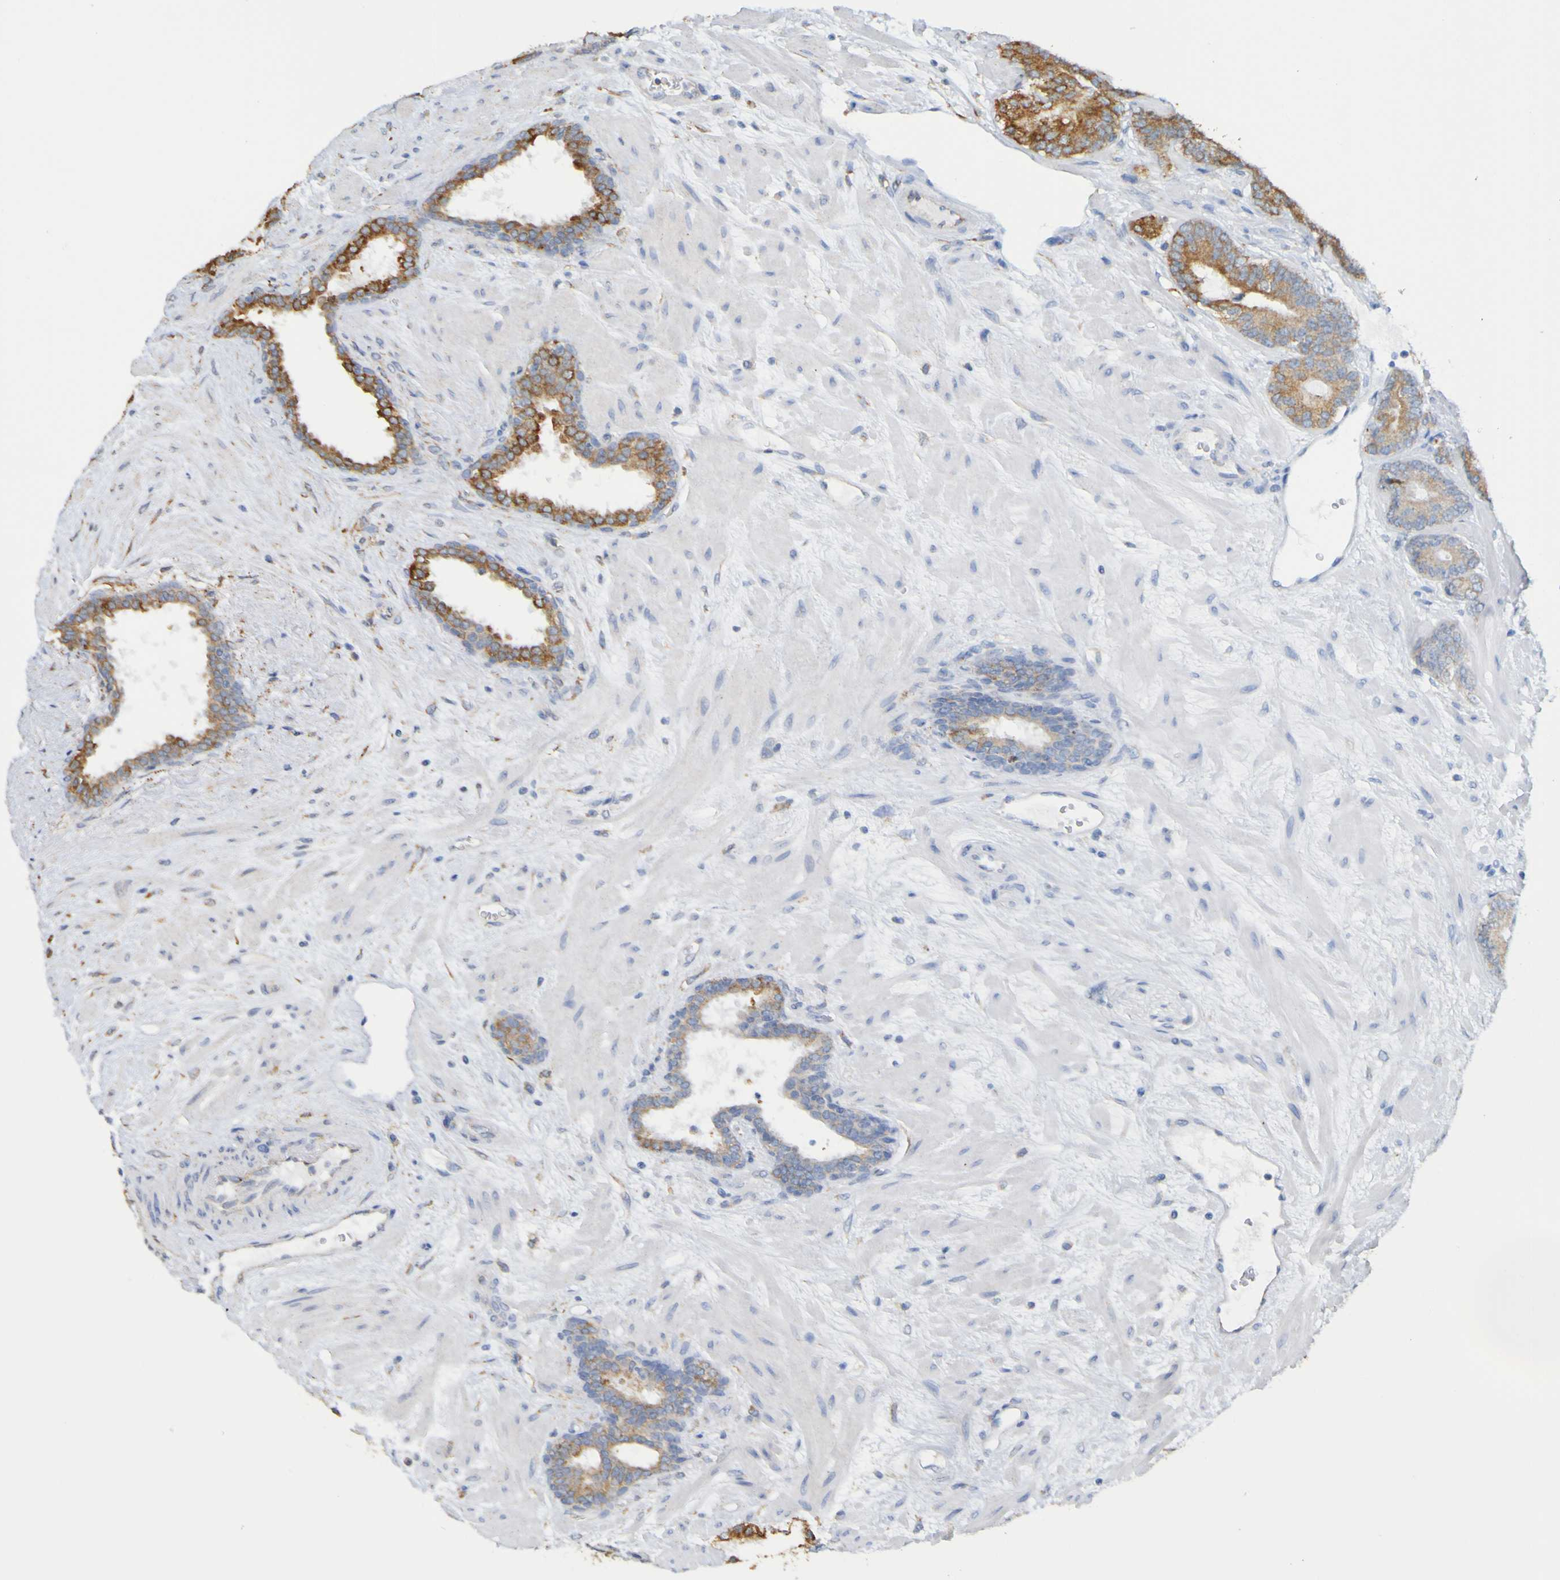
{"staining": {"intensity": "moderate", "quantity": ">75%", "location": "cytoplasmic/membranous"}, "tissue": "prostate cancer", "cell_type": "Tumor cells", "image_type": "cancer", "snomed": [{"axis": "morphology", "description": "Adenocarcinoma, Low grade"}, {"axis": "topography", "description": "Prostate"}], "caption": "DAB (3,3'-diaminobenzidine) immunohistochemical staining of prostate cancer (low-grade adenocarcinoma) demonstrates moderate cytoplasmic/membranous protein staining in about >75% of tumor cells.", "gene": "PDIA3", "patient": {"sex": "male", "age": 63}}